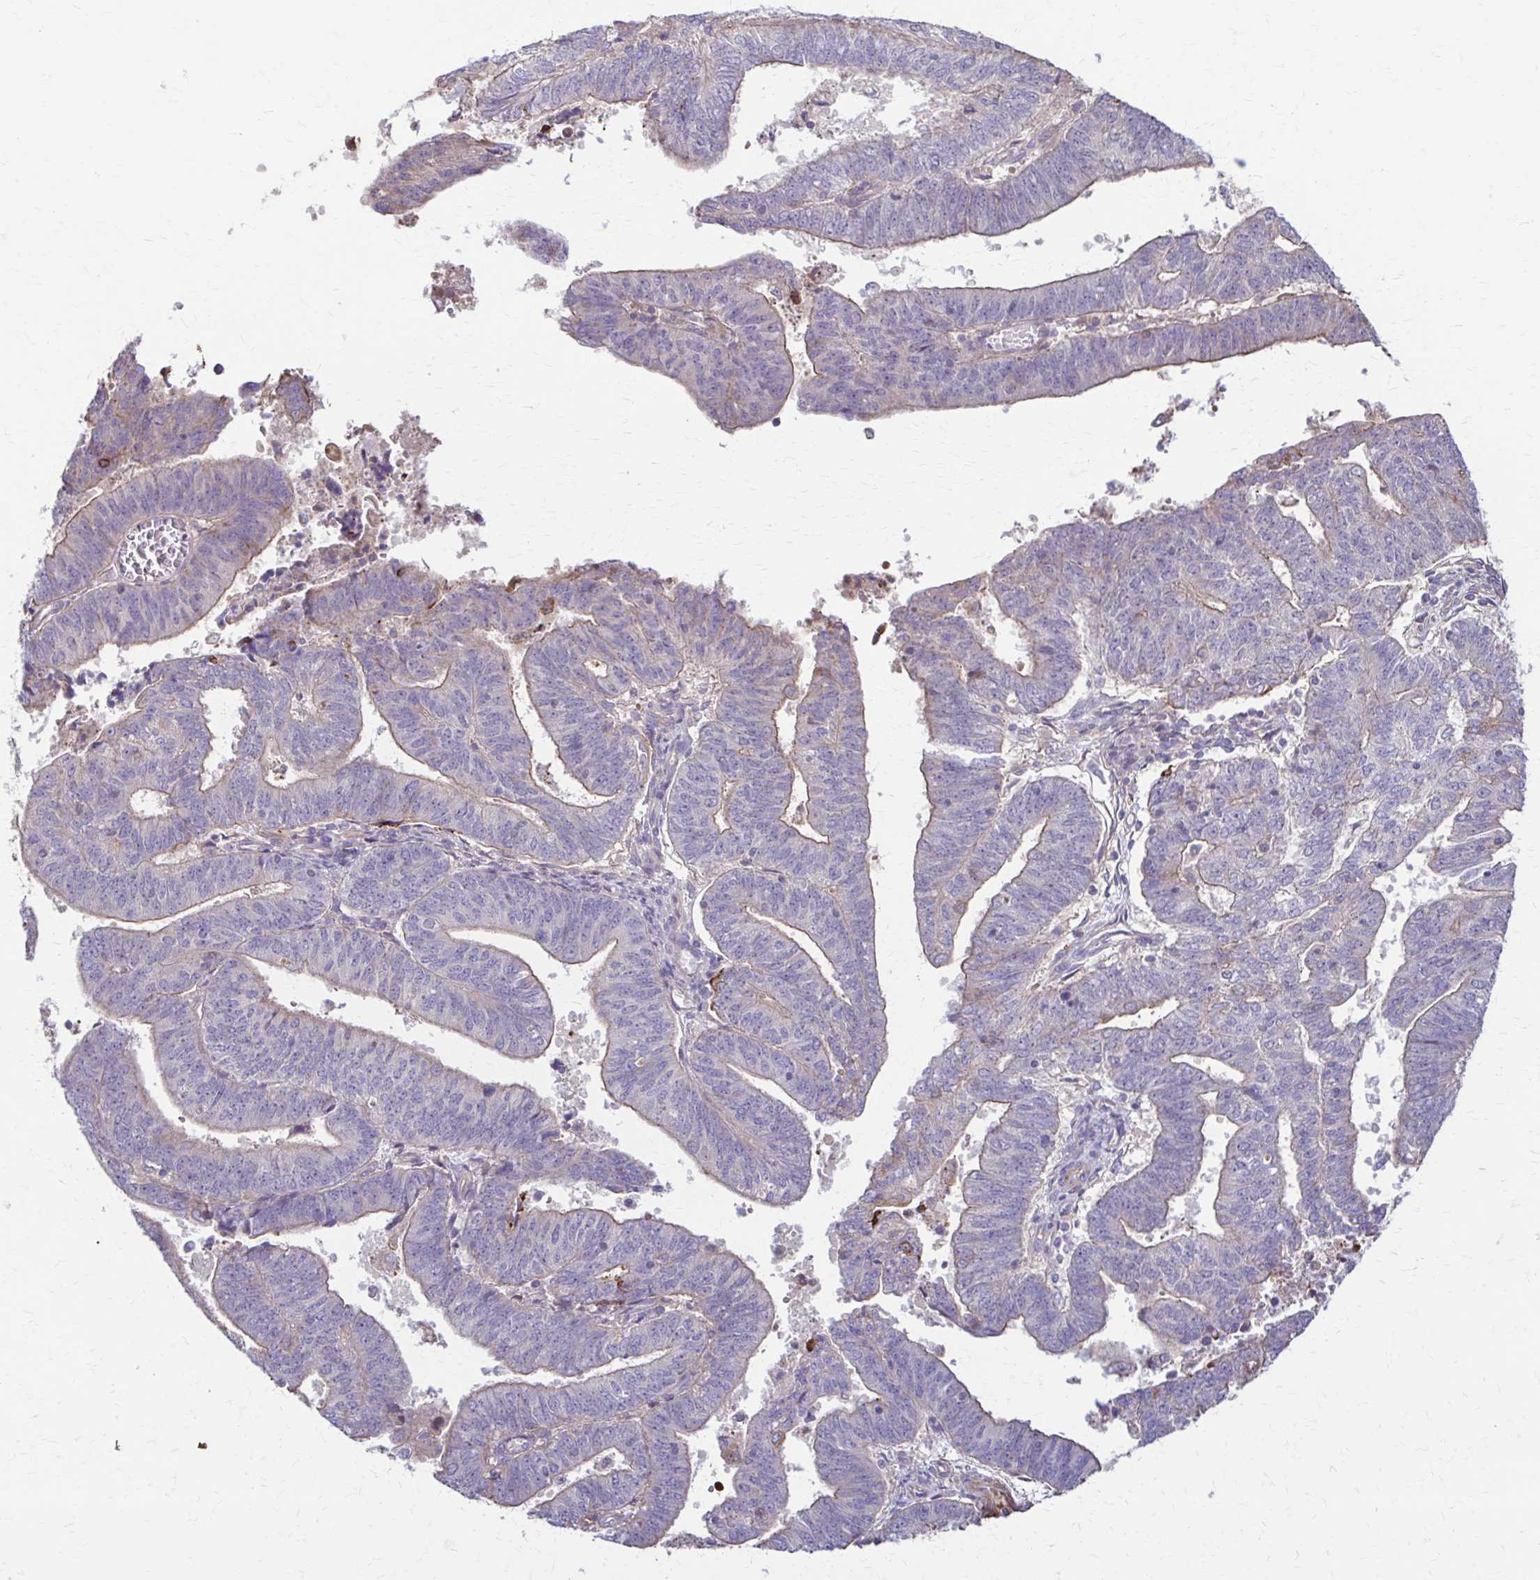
{"staining": {"intensity": "weak", "quantity": "<25%", "location": "cytoplasmic/membranous"}, "tissue": "endometrial cancer", "cell_type": "Tumor cells", "image_type": "cancer", "snomed": [{"axis": "morphology", "description": "Adenocarcinoma, NOS"}, {"axis": "topography", "description": "Endometrium"}], "caption": "Photomicrograph shows no protein staining in tumor cells of adenocarcinoma (endometrial) tissue. Brightfield microscopy of immunohistochemistry (IHC) stained with DAB (3,3'-diaminobenzidine) (brown) and hematoxylin (blue), captured at high magnification.", "gene": "DSP", "patient": {"sex": "female", "age": 82}}